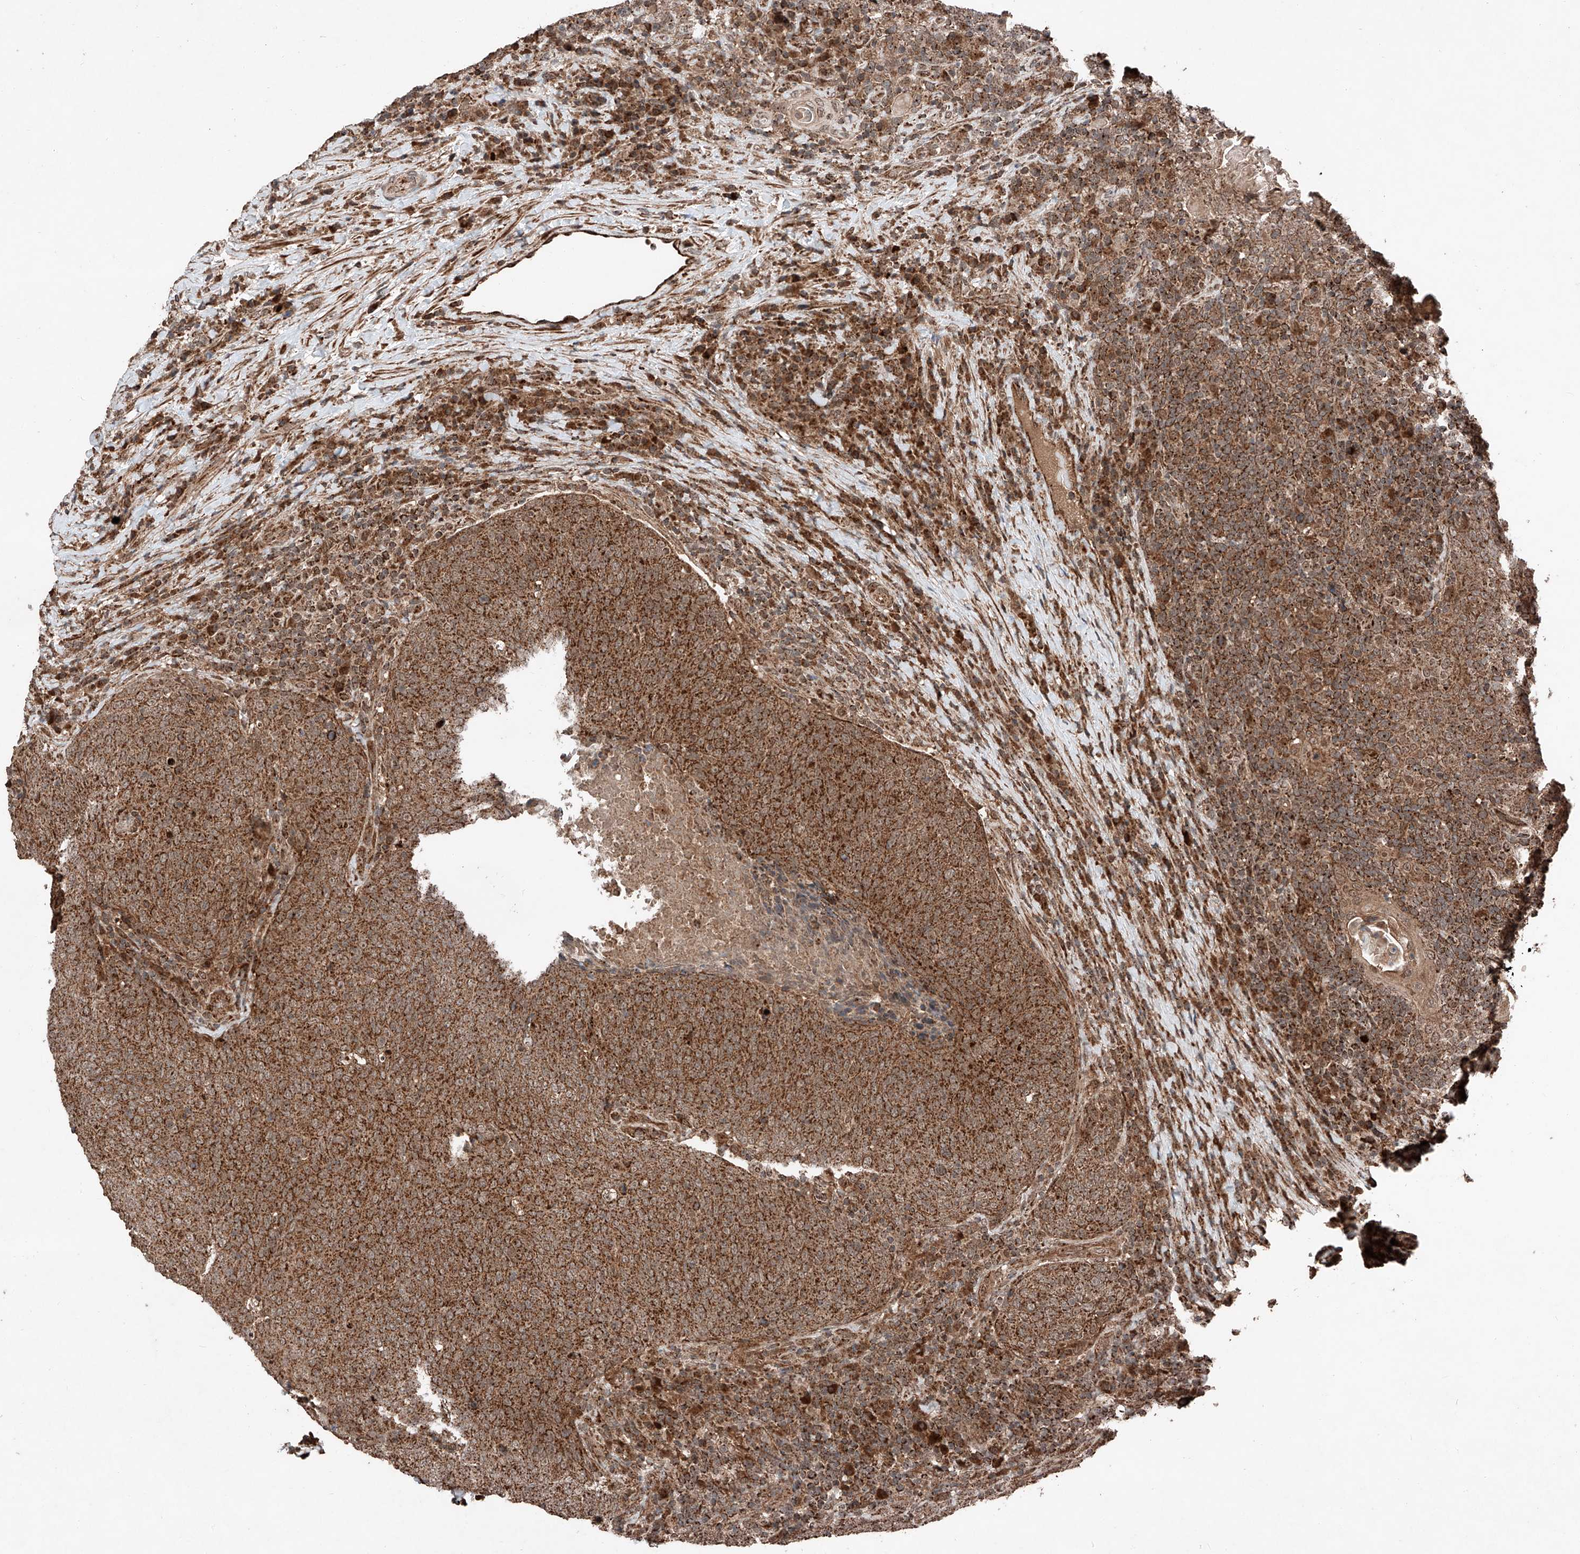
{"staining": {"intensity": "strong", "quantity": ">75%", "location": "cytoplasmic/membranous"}, "tissue": "head and neck cancer", "cell_type": "Tumor cells", "image_type": "cancer", "snomed": [{"axis": "morphology", "description": "Squamous cell carcinoma, NOS"}, {"axis": "morphology", "description": "Squamous cell carcinoma, metastatic, NOS"}, {"axis": "topography", "description": "Lymph node"}, {"axis": "topography", "description": "Head-Neck"}], "caption": "IHC (DAB (3,3'-diaminobenzidine)) staining of human metastatic squamous cell carcinoma (head and neck) exhibits strong cytoplasmic/membranous protein expression in approximately >75% of tumor cells.", "gene": "ZSCAN29", "patient": {"sex": "male", "age": 62}}